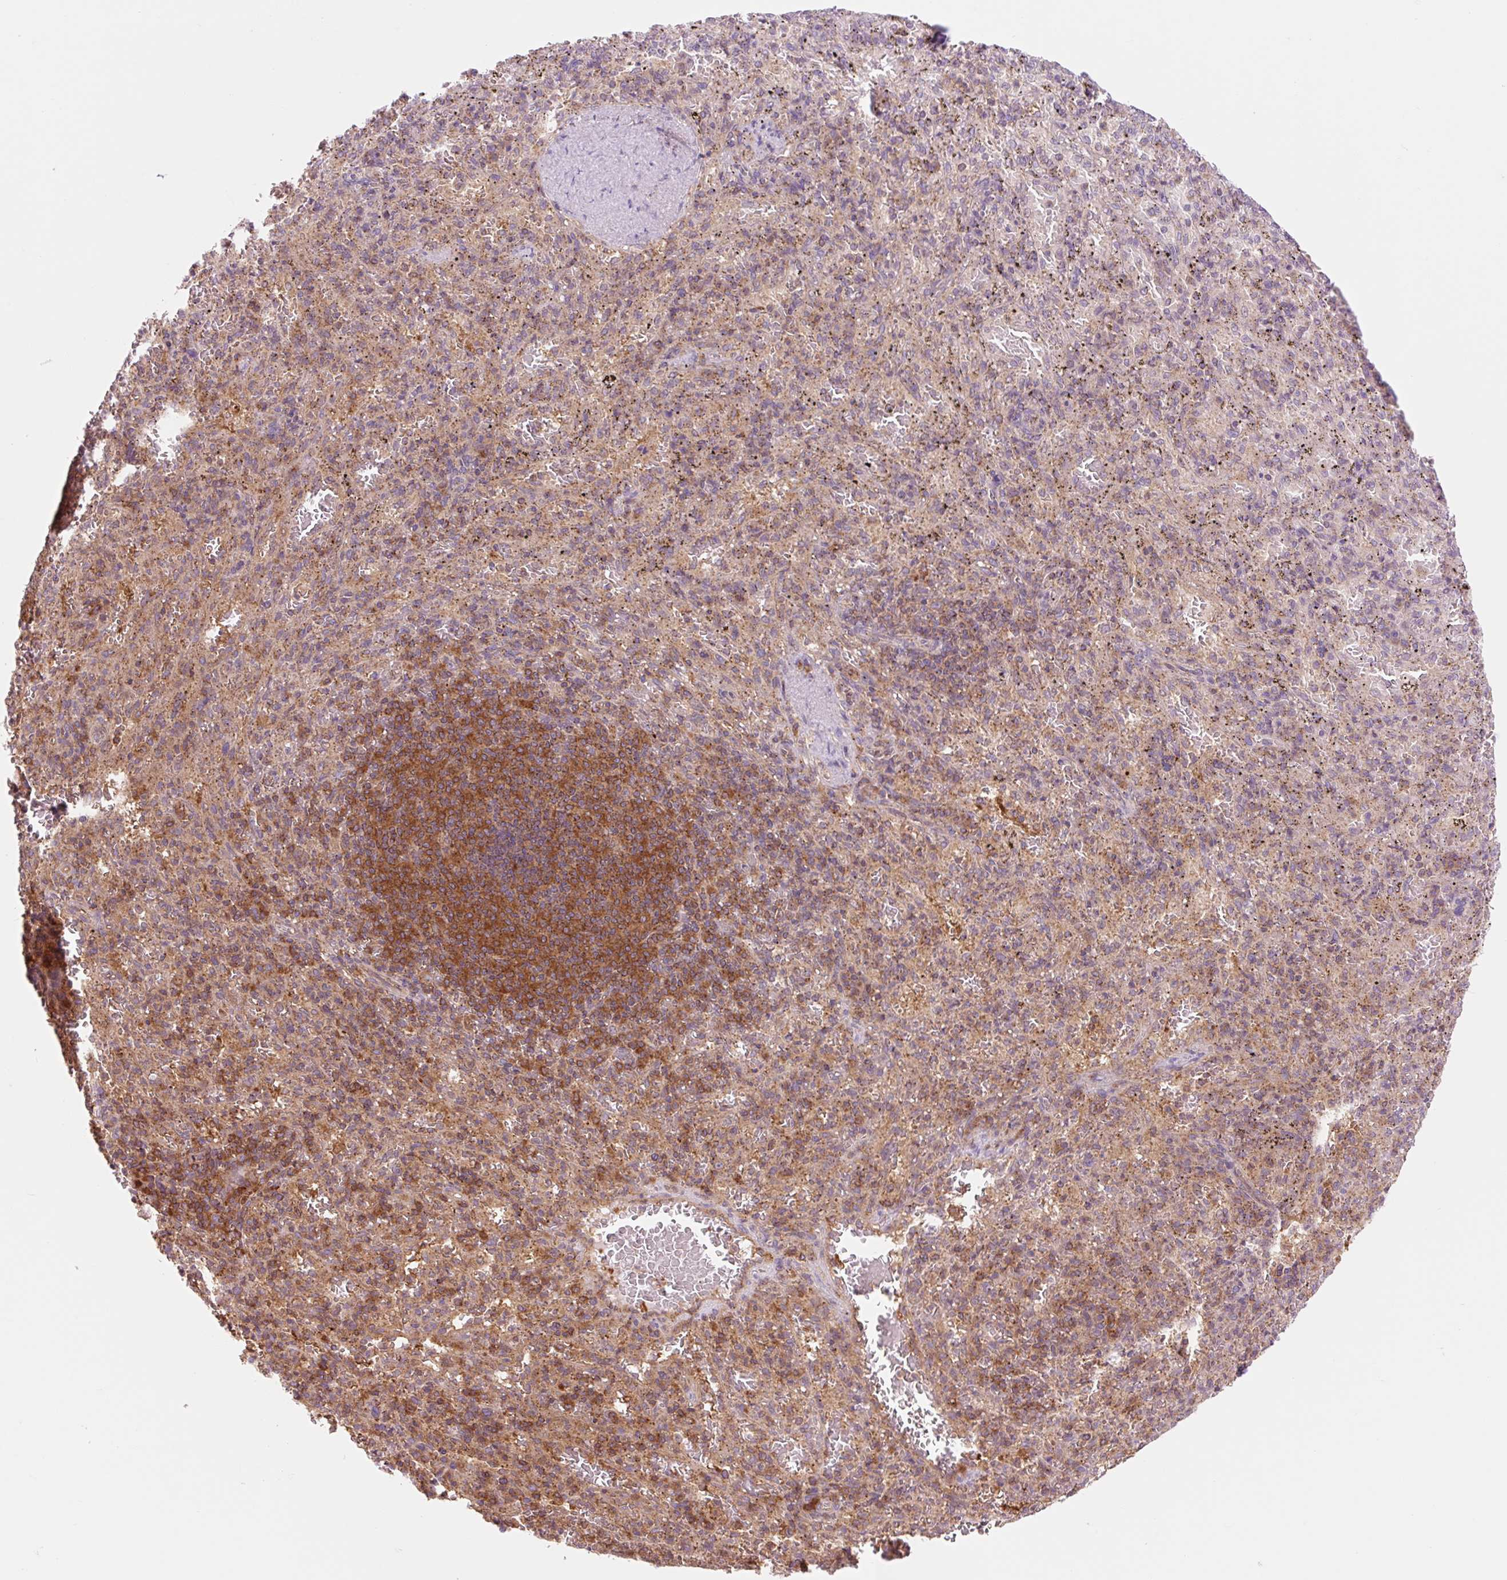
{"staining": {"intensity": "moderate", "quantity": "<25%", "location": "cytoplasmic/membranous"}, "tissue": "spleen", "cell_type": "Cells in red pulp", "image_type": "normal", "snomed": [{"axis": "morphology", "description": "Normal tissue, NOS"}, {"axis": "topography", "description": "Spleen"}], "caption": "Immunohistochemistry (IHC) image of benign spleen: spleen stained using immunohistochemistry displays low levels of moderate protein expression localized specifically in the cytoplasmic/membranous of cells in red pulp, appearing as a cytoplasmic/membranous brown color.", "gene": "VPS4A", "patient": {"sex": "male", "age": 57}}